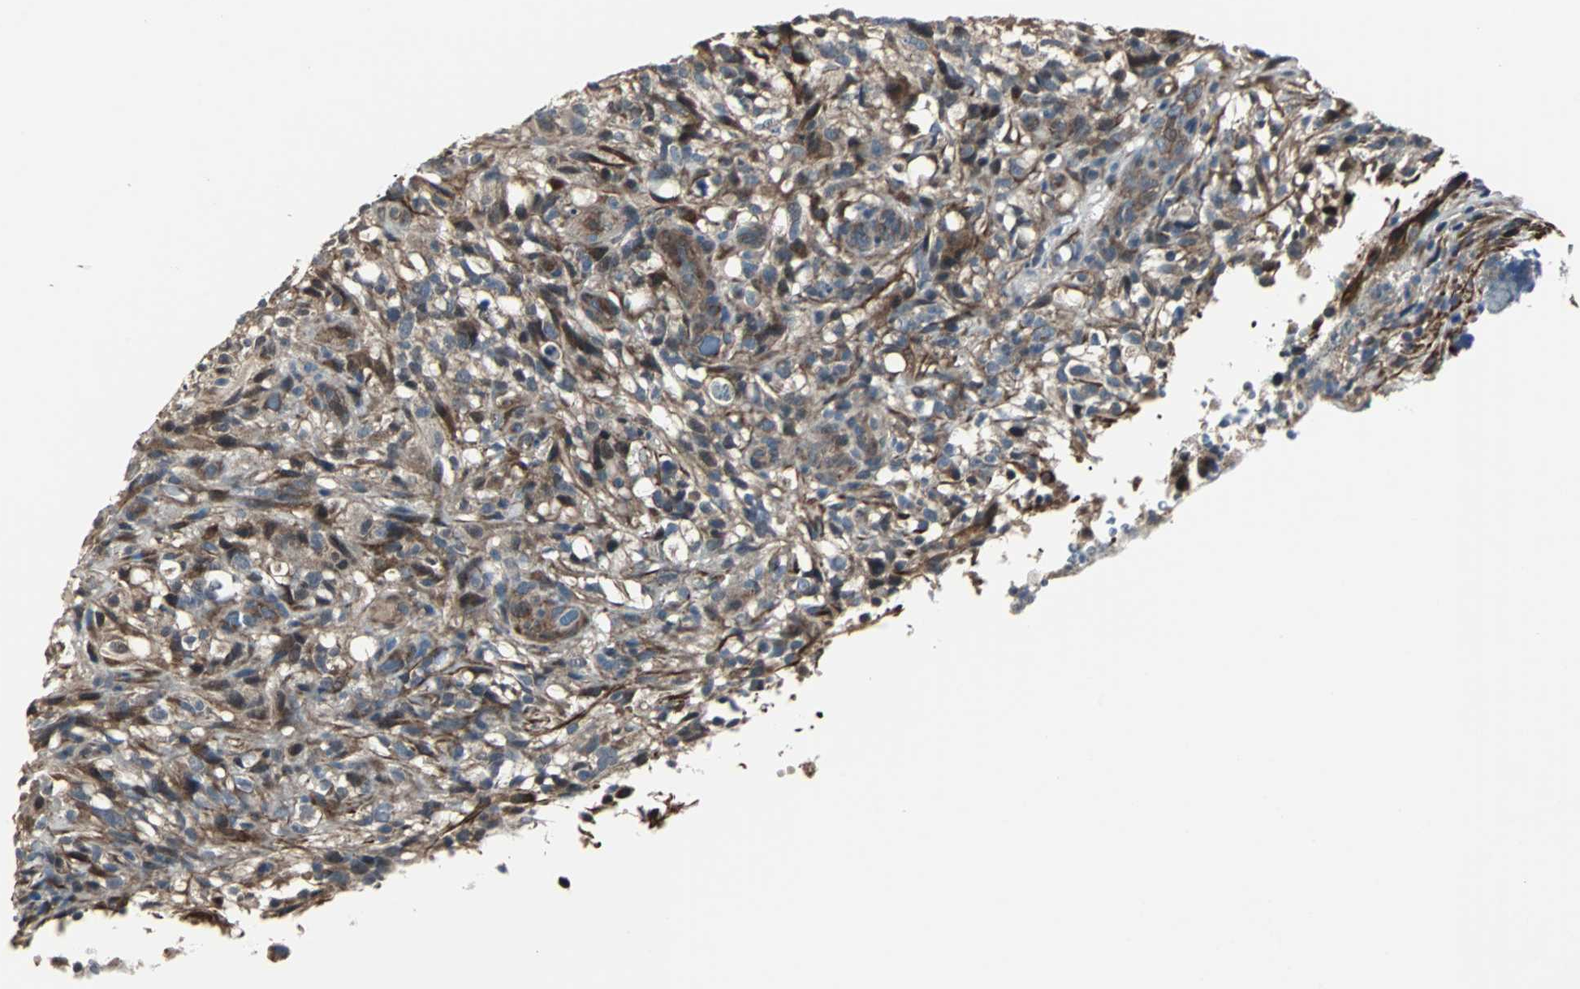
{"staining": {"intensity": "moderate", "quantity": "25%-75%", "location": "cytoplasmic/membranous"}, "tissue": "glioma", "cell_type": "Tumor cells", "image_type": "cancer", "snomed": [{"axis": "morphology", "description": "Normal tissue, NOS"}, {"axis": "morphology", "description": "Glioma, malignant, High grade"}, {"axis": "topography", "description": "Cerebral cortex"}], "caption": "This photomicrograph shows IHC staining of human malignant high-grade glioma, with medium moderate cytoplasmic/membranous staining in about 25%-75% of tumor cells.", "gene": "CHP1", "patient": {"sex": "male", "age": 75}}